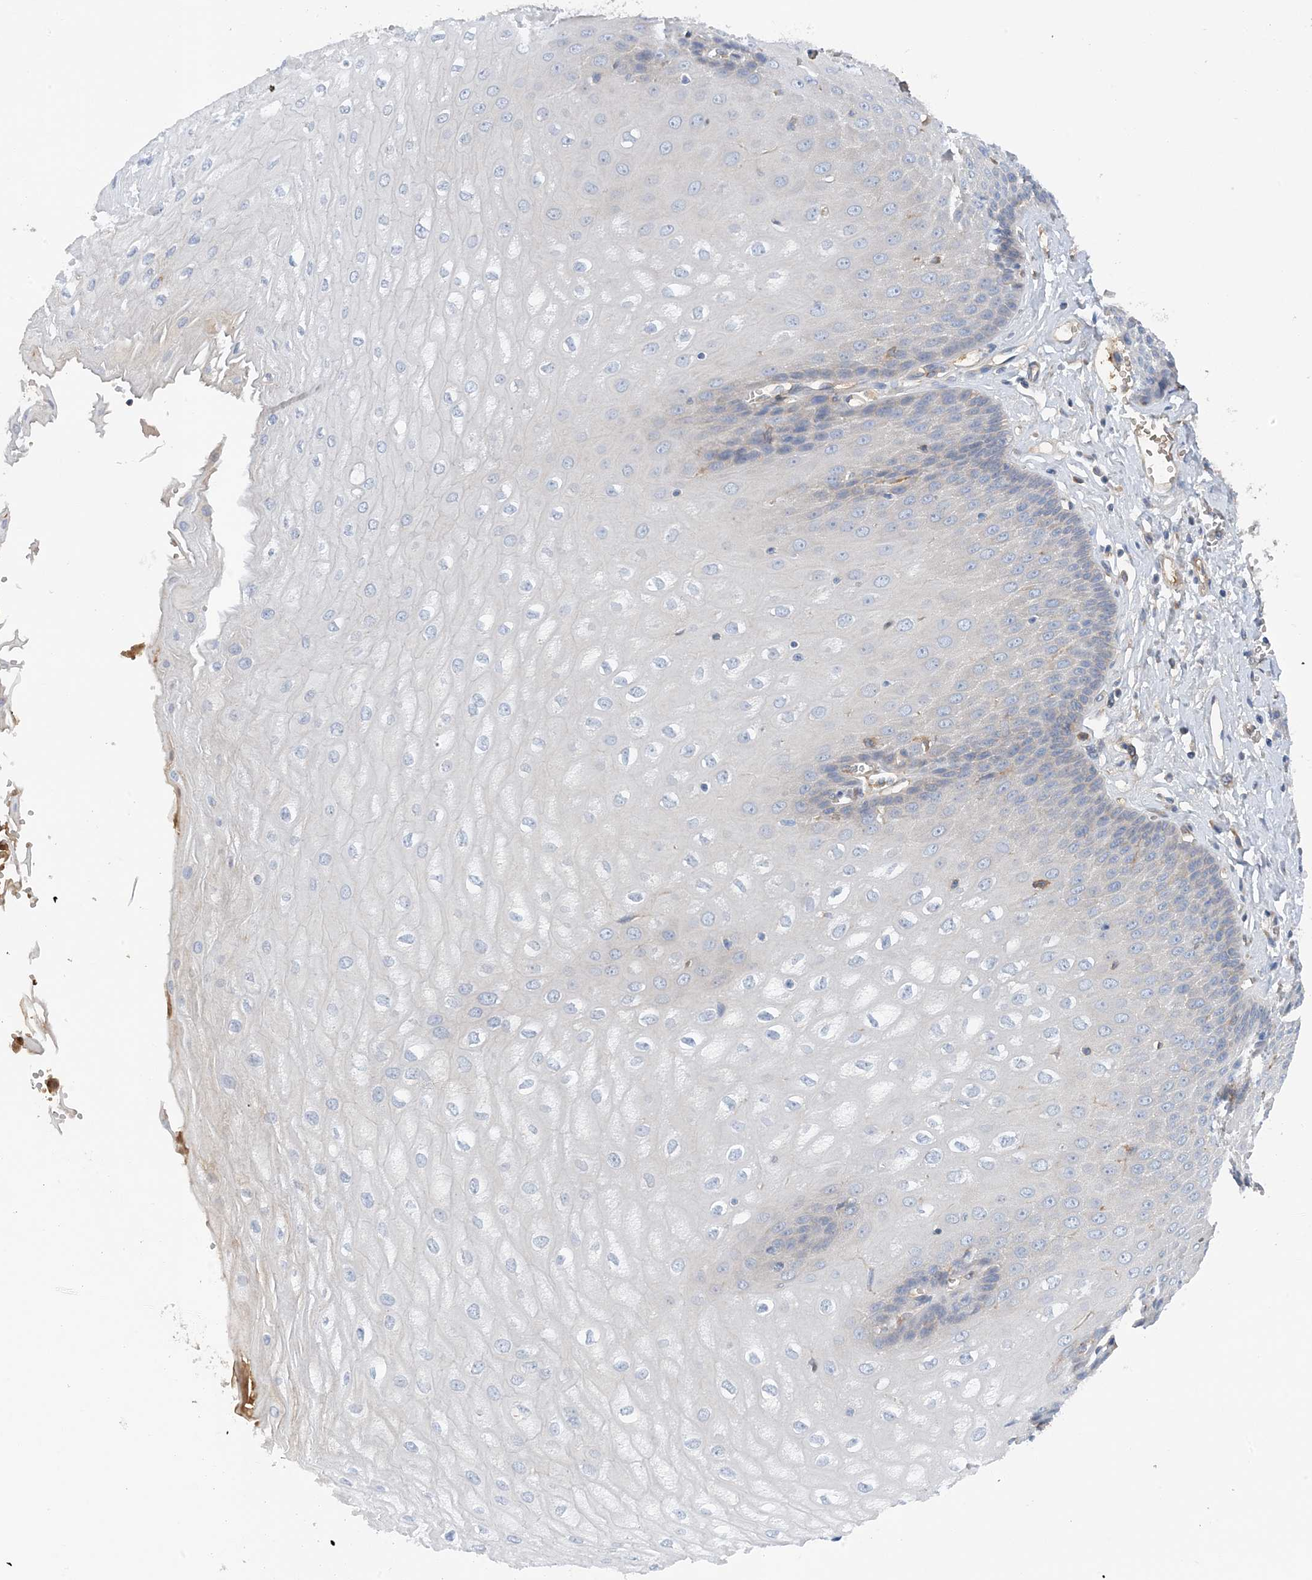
{"staining": {"intensity": "weak", "quantity": "<25%", "location": "cytoplasmic/membranous"}, "tissue": "esophagus", "cell_type": "Squamous epithelial cells", "image_type": "normal", "snomed": [{"axis": "morphology", "description": "Normal tissue, NOS"}, {"axis": "topography", "description": "Esophagus"}], "caption": "A high-resolution micrograph shows IHC staining of unremarkable esophagus, which demonstrates no significant expression in squamous epithelial cells.", "gene": "SLC5A11", "patient": {"sex": "male", "age": 60}}